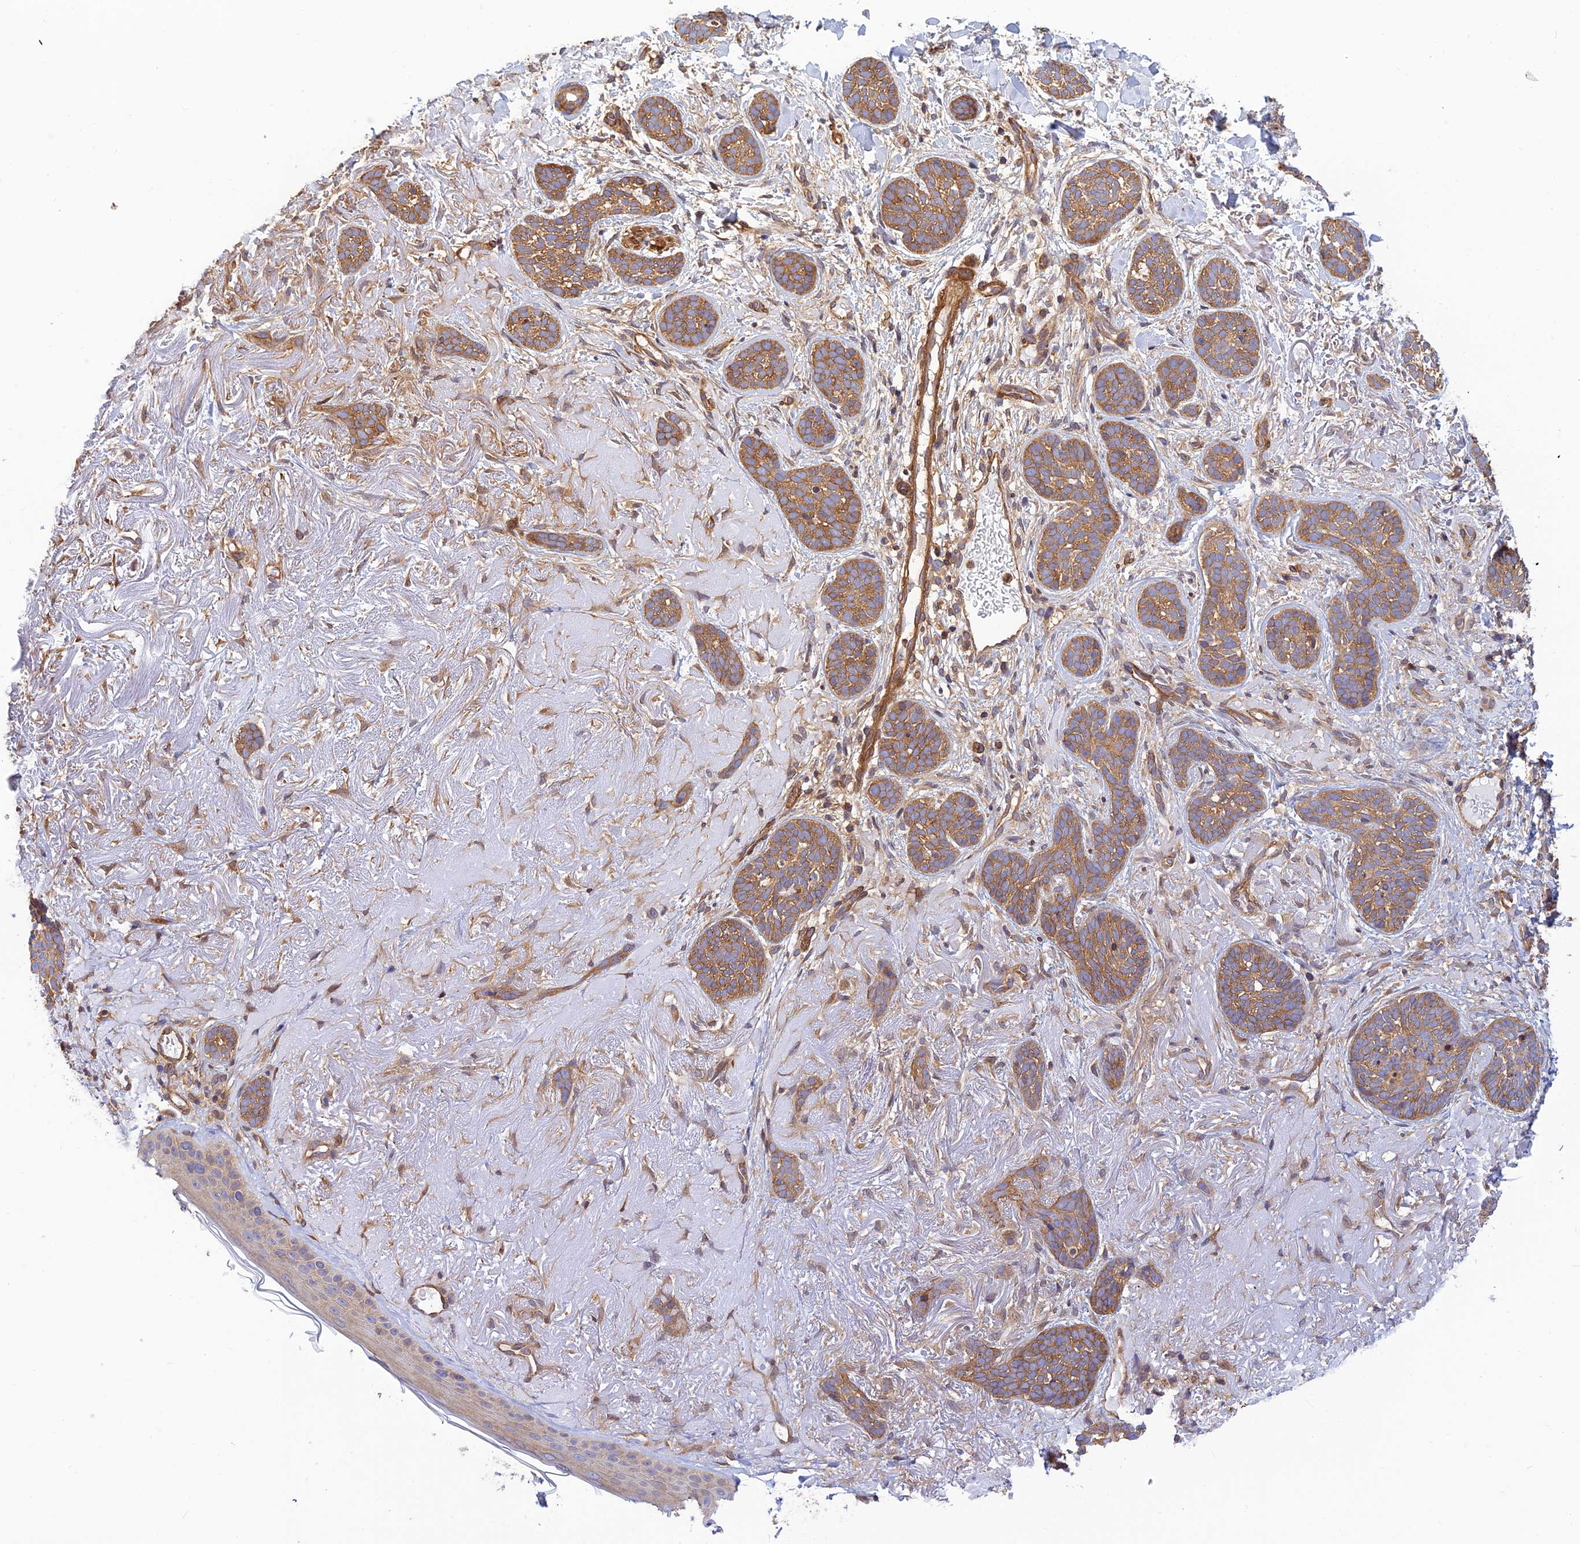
{"staining": {"intensity": "moderate", "quantity": ">75%", "location": "cytoplasmic/membranous"}, "tissue": "skin cancer", "cell_type": "Tumor cells", "image_type": "cancer", "snomed": [{"axis": "morphology", "description": "Basal cell carcinoma"}, {"axis": "topography", "description": "Skin"}], "caption": "IHC (DAB) staining of skin cancer (basal cell carcinoma) shows moderate cytoplasmic/membranous protein positivity in about >75% of tumor cells. (Stains: DAB in brown, nuclei in blue, Microscopy: brightfield microscopy at high magnification).", "gene": "PPP1R12C", "patient": {"sex": "male", "age": 71}}